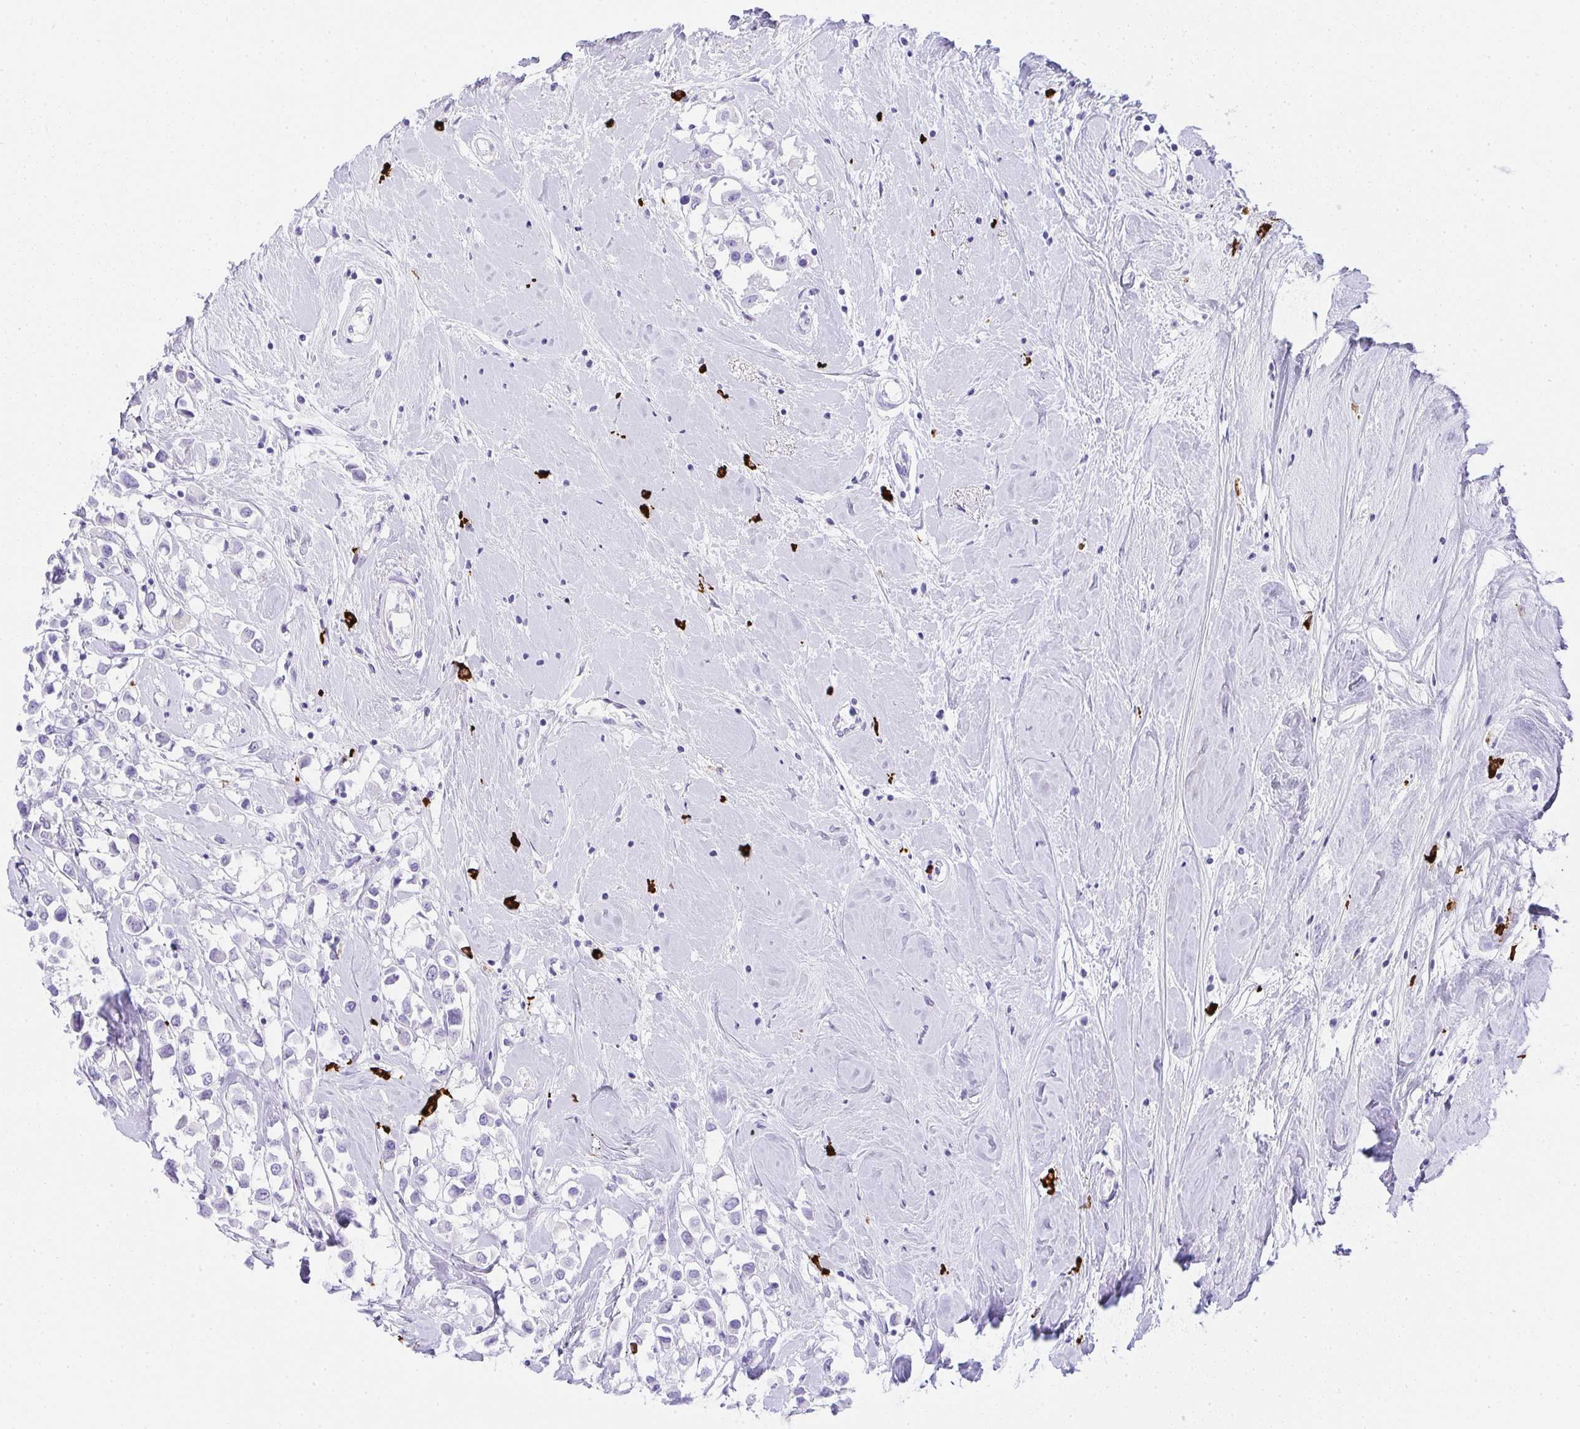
{"staining": {"intensity": "negative", "quantity": "none", "location": "none"}, "tissue": "breast cancer", "cell_type": "Tumor cells", "image_type": "cancer", "snomed": [{"axis": "morphology", "description": "Duct carcinoma"}, {"axis": "topography", "description": "Breast"}], "caption": "A histopathology image of human breast cancer (infiltrating ductal carcinoma) is negative for staining in tumor cells.", "gene": "CDADC1", "patient": {"sex": "female", "age": 61}}